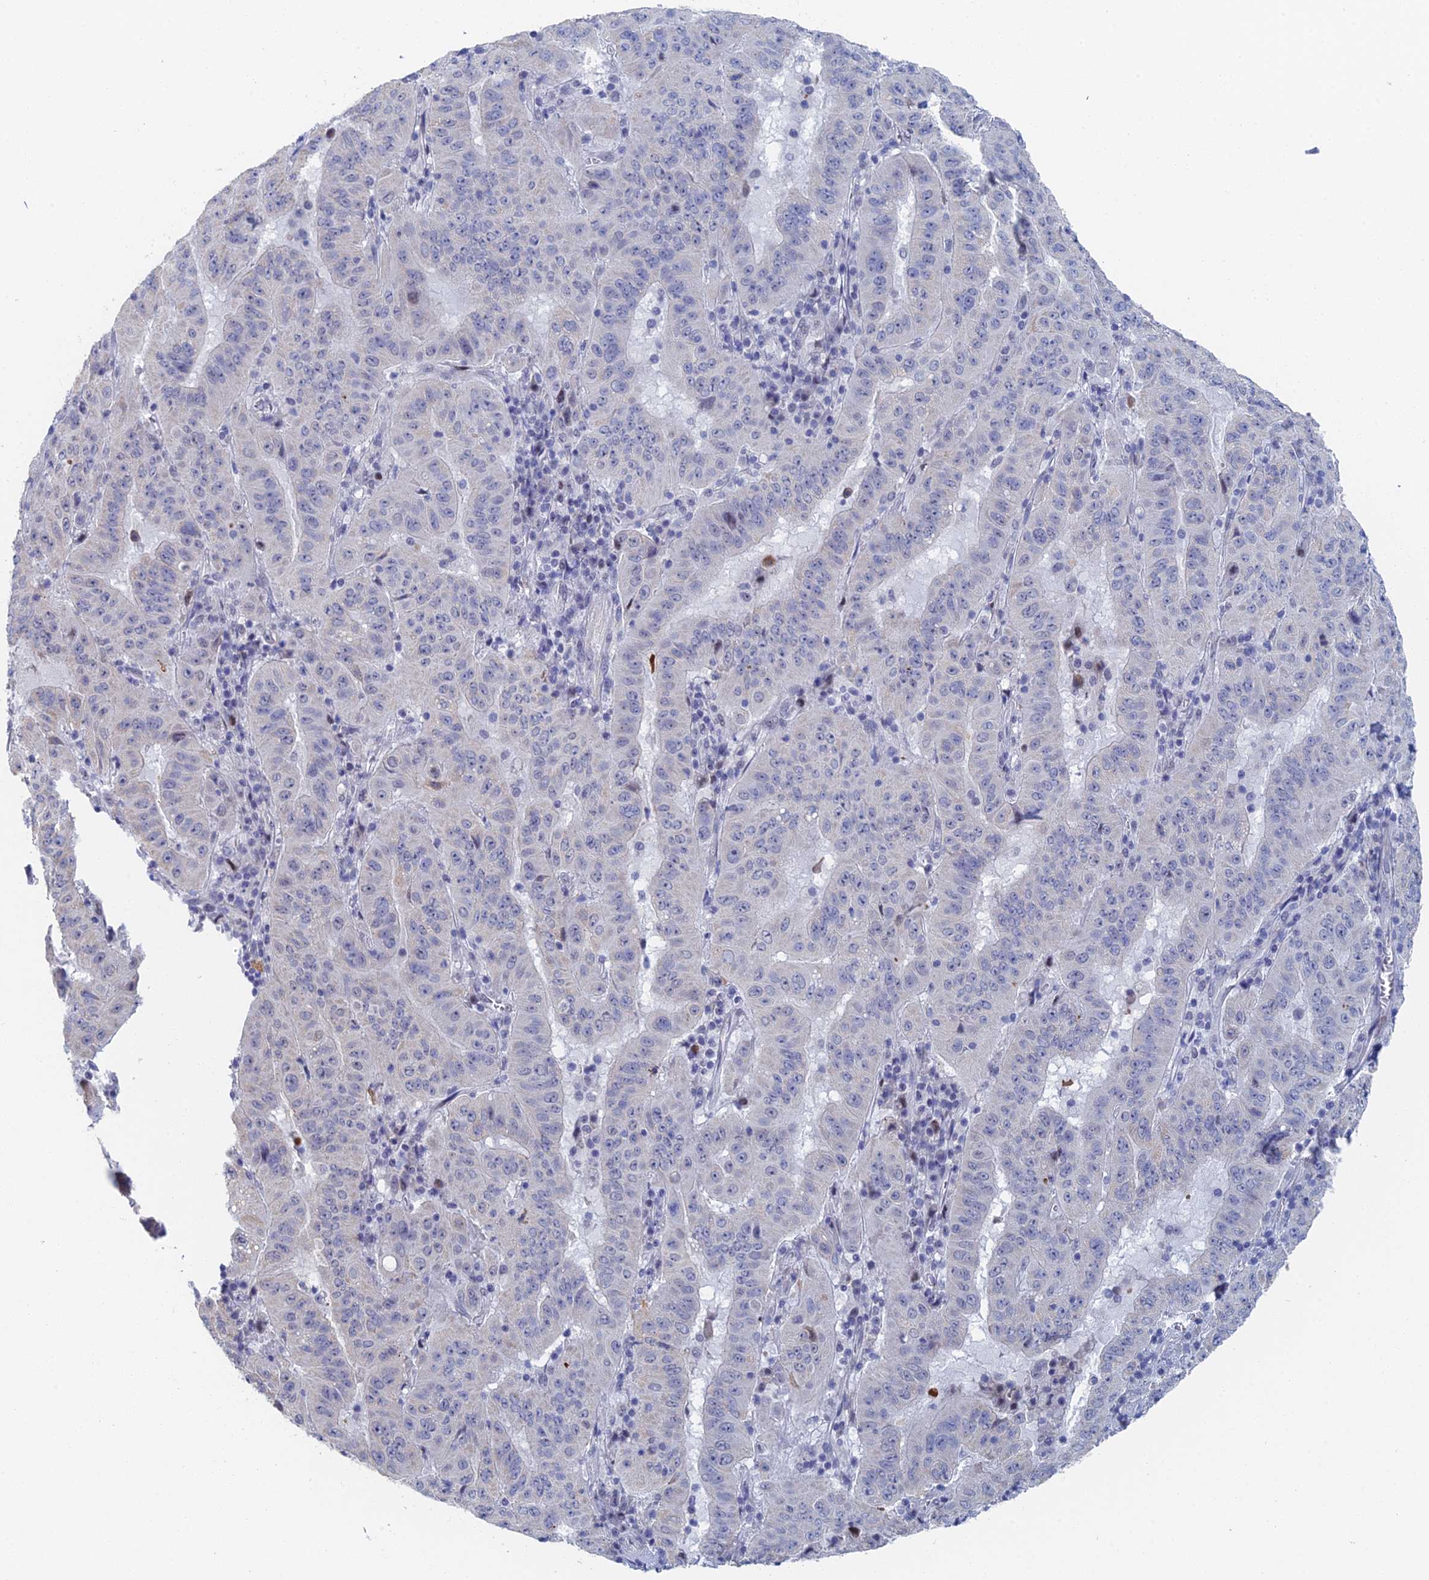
{"staining": {"intensity": "negative", "quantity": "none", "location": "none"}, "tissue": "pancreatic cancer", "cell_type": "Tumor cells", "image_type": "cancer", "snomed": [{"axis": "morphology", "description": "Adenocarcinoma, NOS"}, {"axis": "topography", "description": "Pancreas"}], "caption": "Immunohistochemistry (IHC) of adenocarcinoma (pancreatic) exhibits no positivity in tumor cells. (Immunohistochemistry (IHC), brightfield microscopy, high magnification).", "gene": "GMNC", "patient": {"sex": "male", "age": 63}}